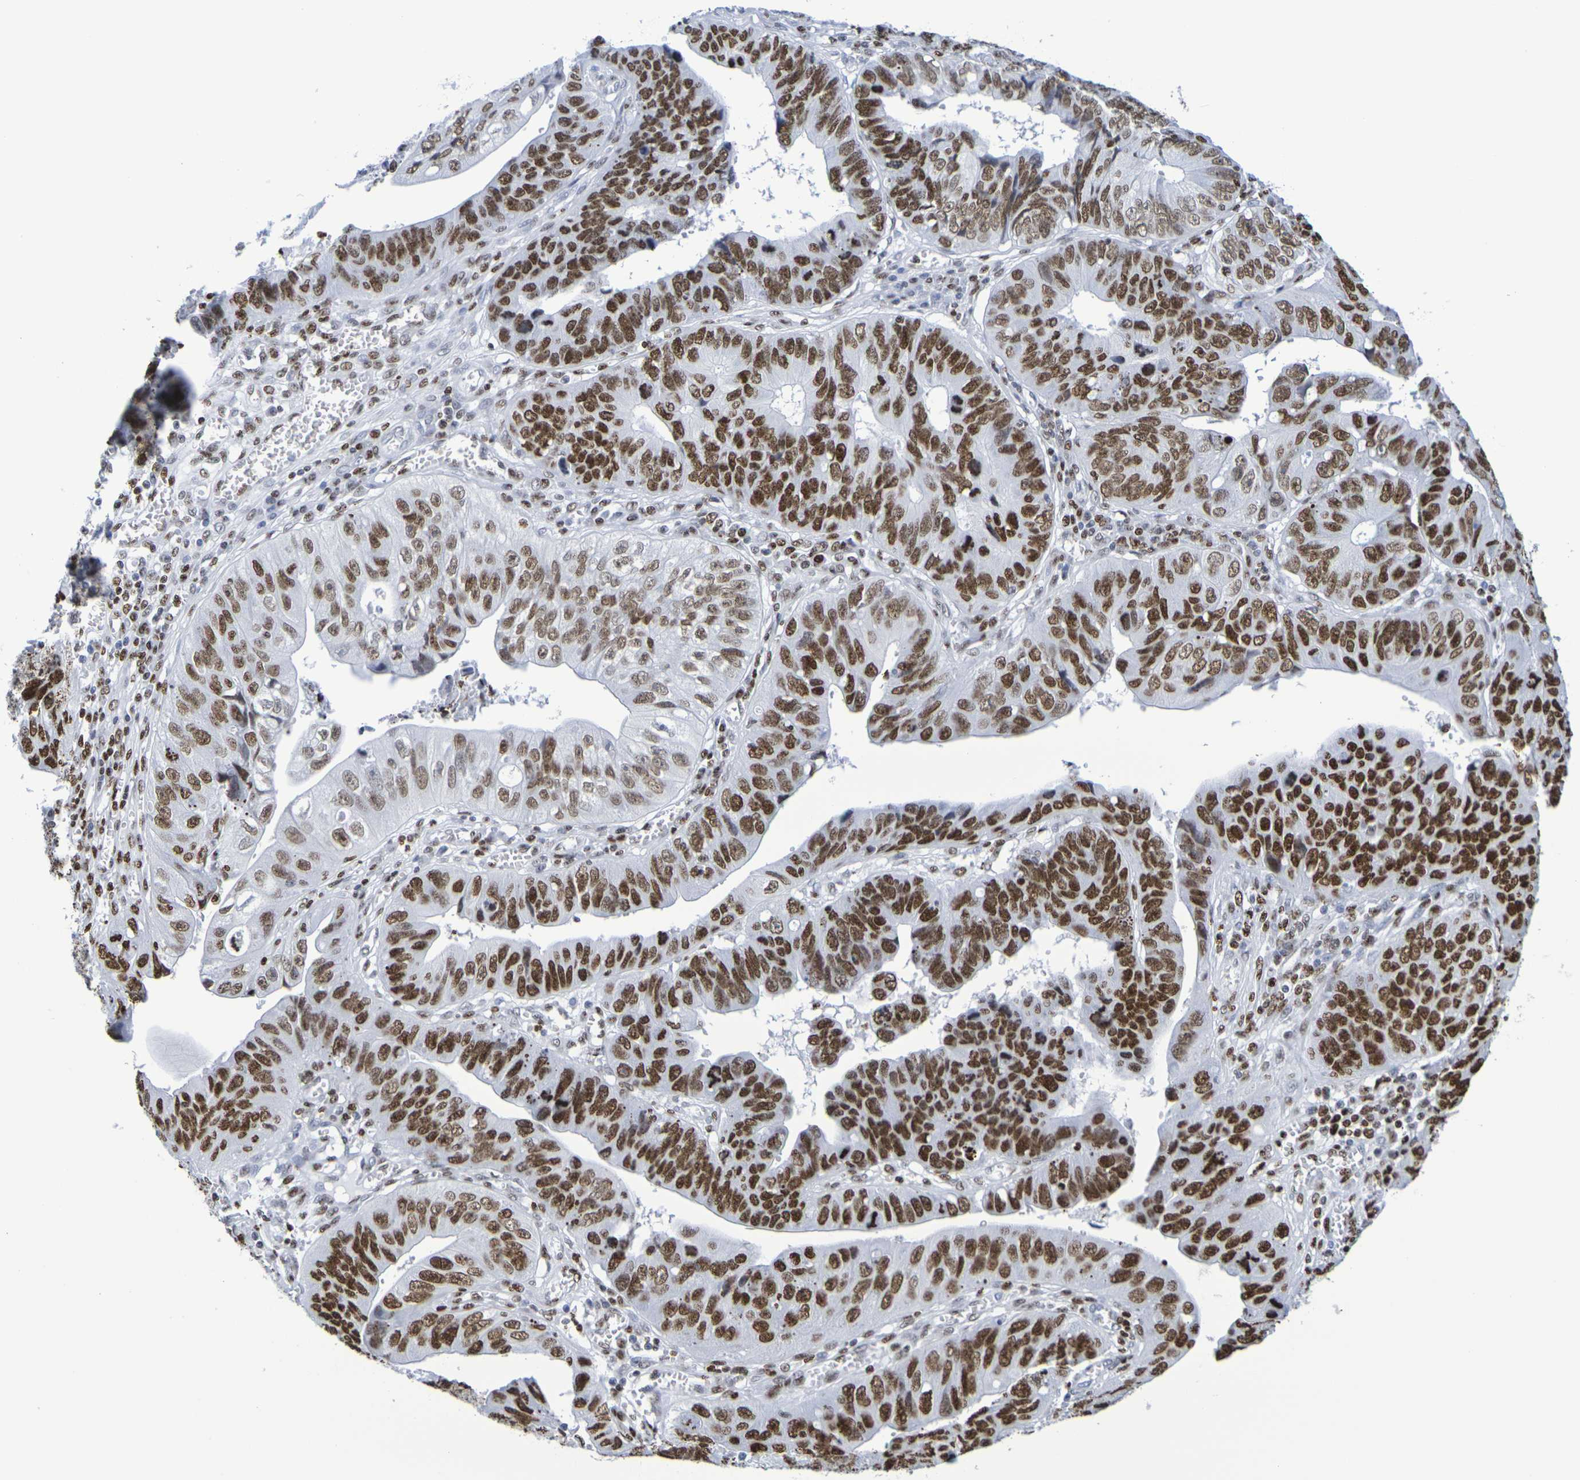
{"staining": {"intensity": "strong", "quantity": ">75%", "location": "nuclear"}, "tissue": "stomach cancer", "cell_type": "Tumor cells", "image_type": "cancer", "snomed": [{"axis": "morphology", "description": "Adenocarcinoma, NOS"}, {"axis": "topography", "description": "Stomach"}], "caption": "Human stomach cancer stained with a brown dye reveals strong nuclear positive expression in approximately >75% of tumor cells.", "gene": "H1-5", "patient": {"sex": "male", "age": 59}}